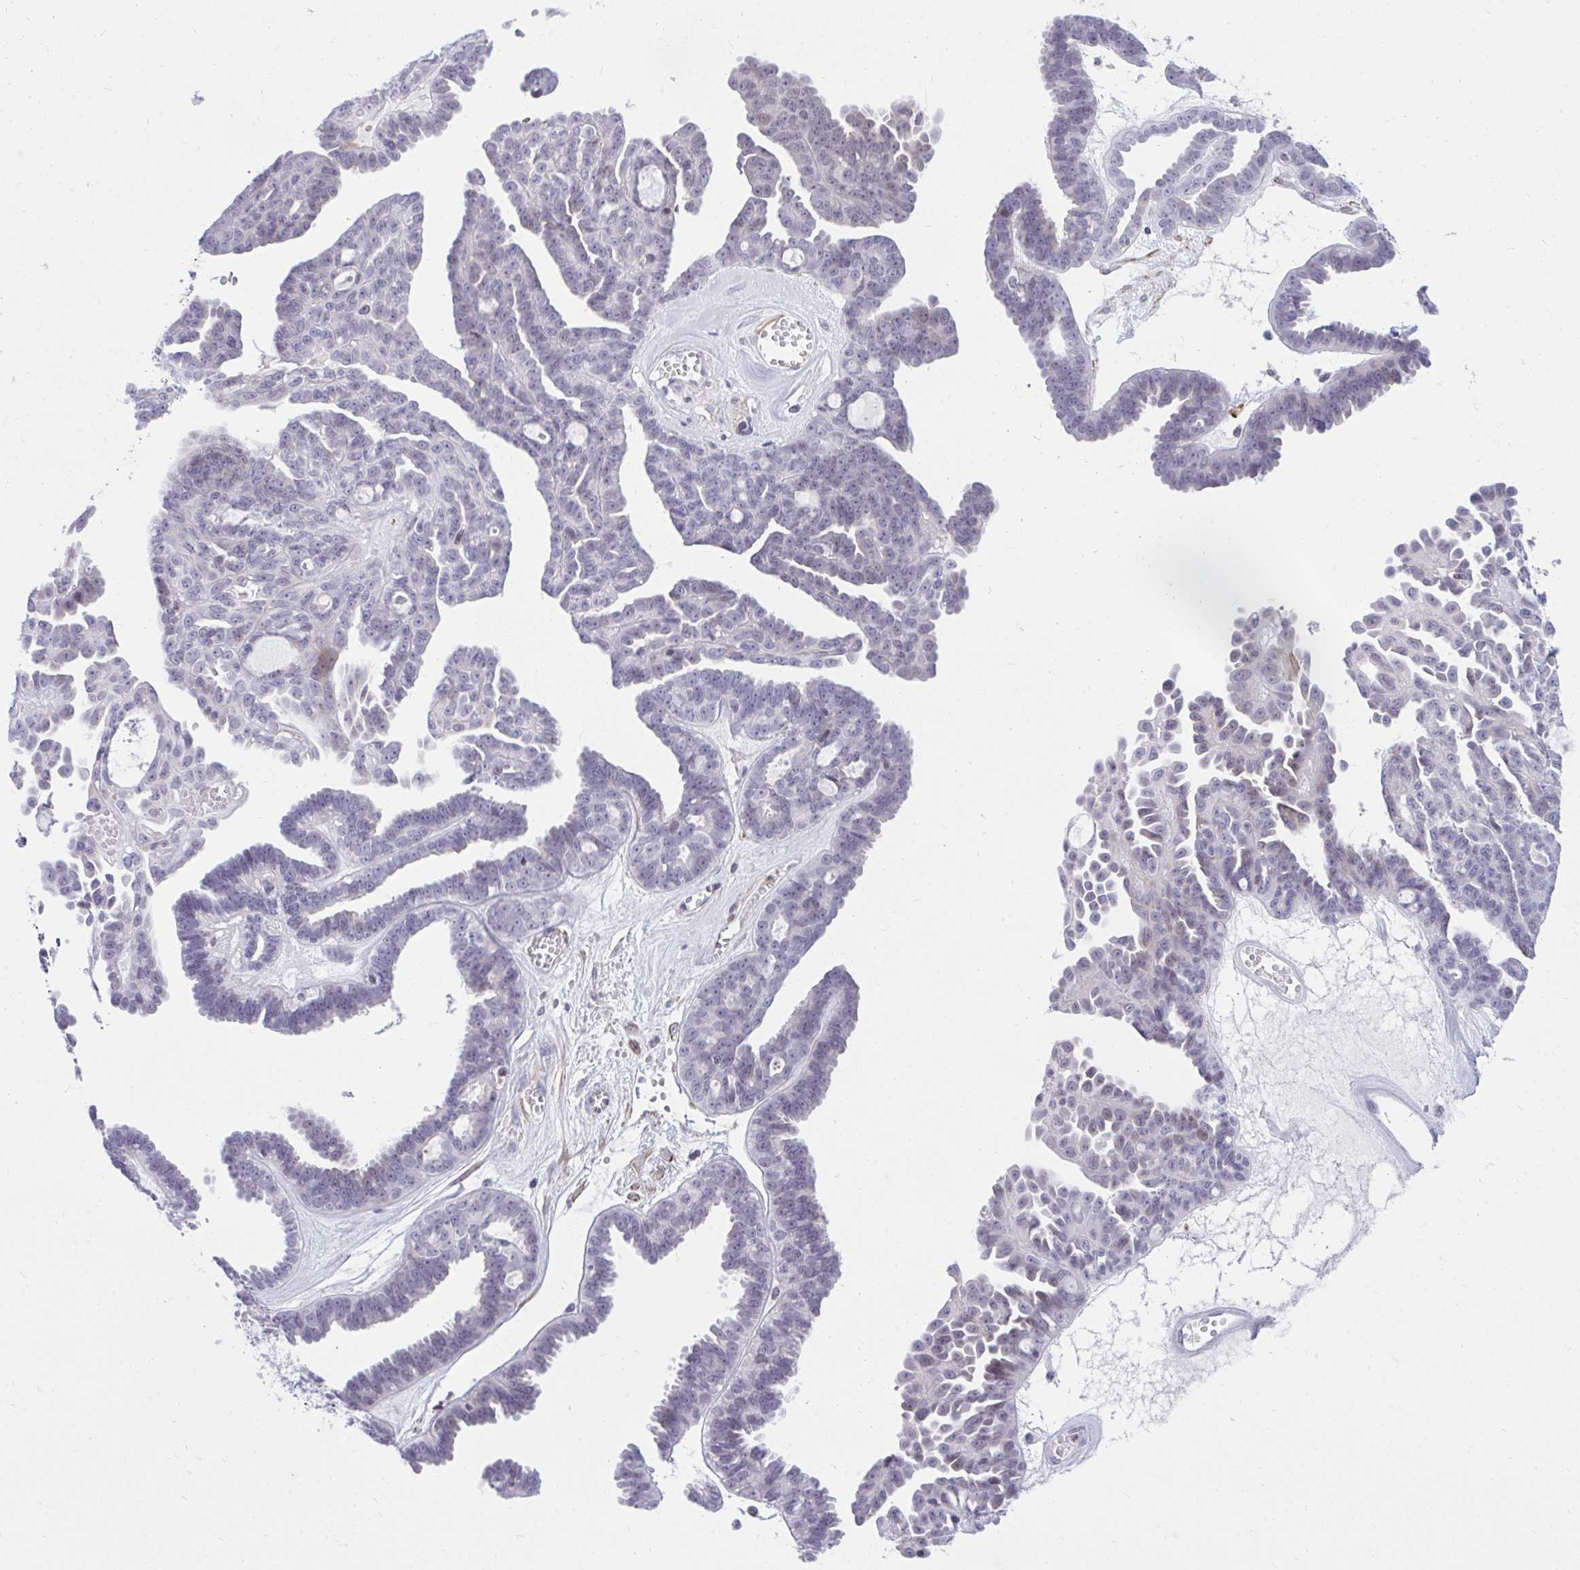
{"staining": {"intensity": "negative", "quantity": "none", "location": "none"}, "tissue": "ovarian cancer", "cell_type": "Tumor cells", "image_type": "cancer", "snomed": [{"axis": "morphology", "description": "Cystadenocarcinoma, serous, NOS"}, {"axis": "topography", "description": "Ovary"}], "caption": "The histopathology image reveals no staining of tumor cells in ovarian cancer (serous cystadenocarcinoma). The staining was performed using DAB to visualize the protein expression in brown, while the nuclei were stained in blue with hematoxylin (Magnification: 20x).", "gene": "KCNN4", "patient": {"sex": "female", "age": 71}}